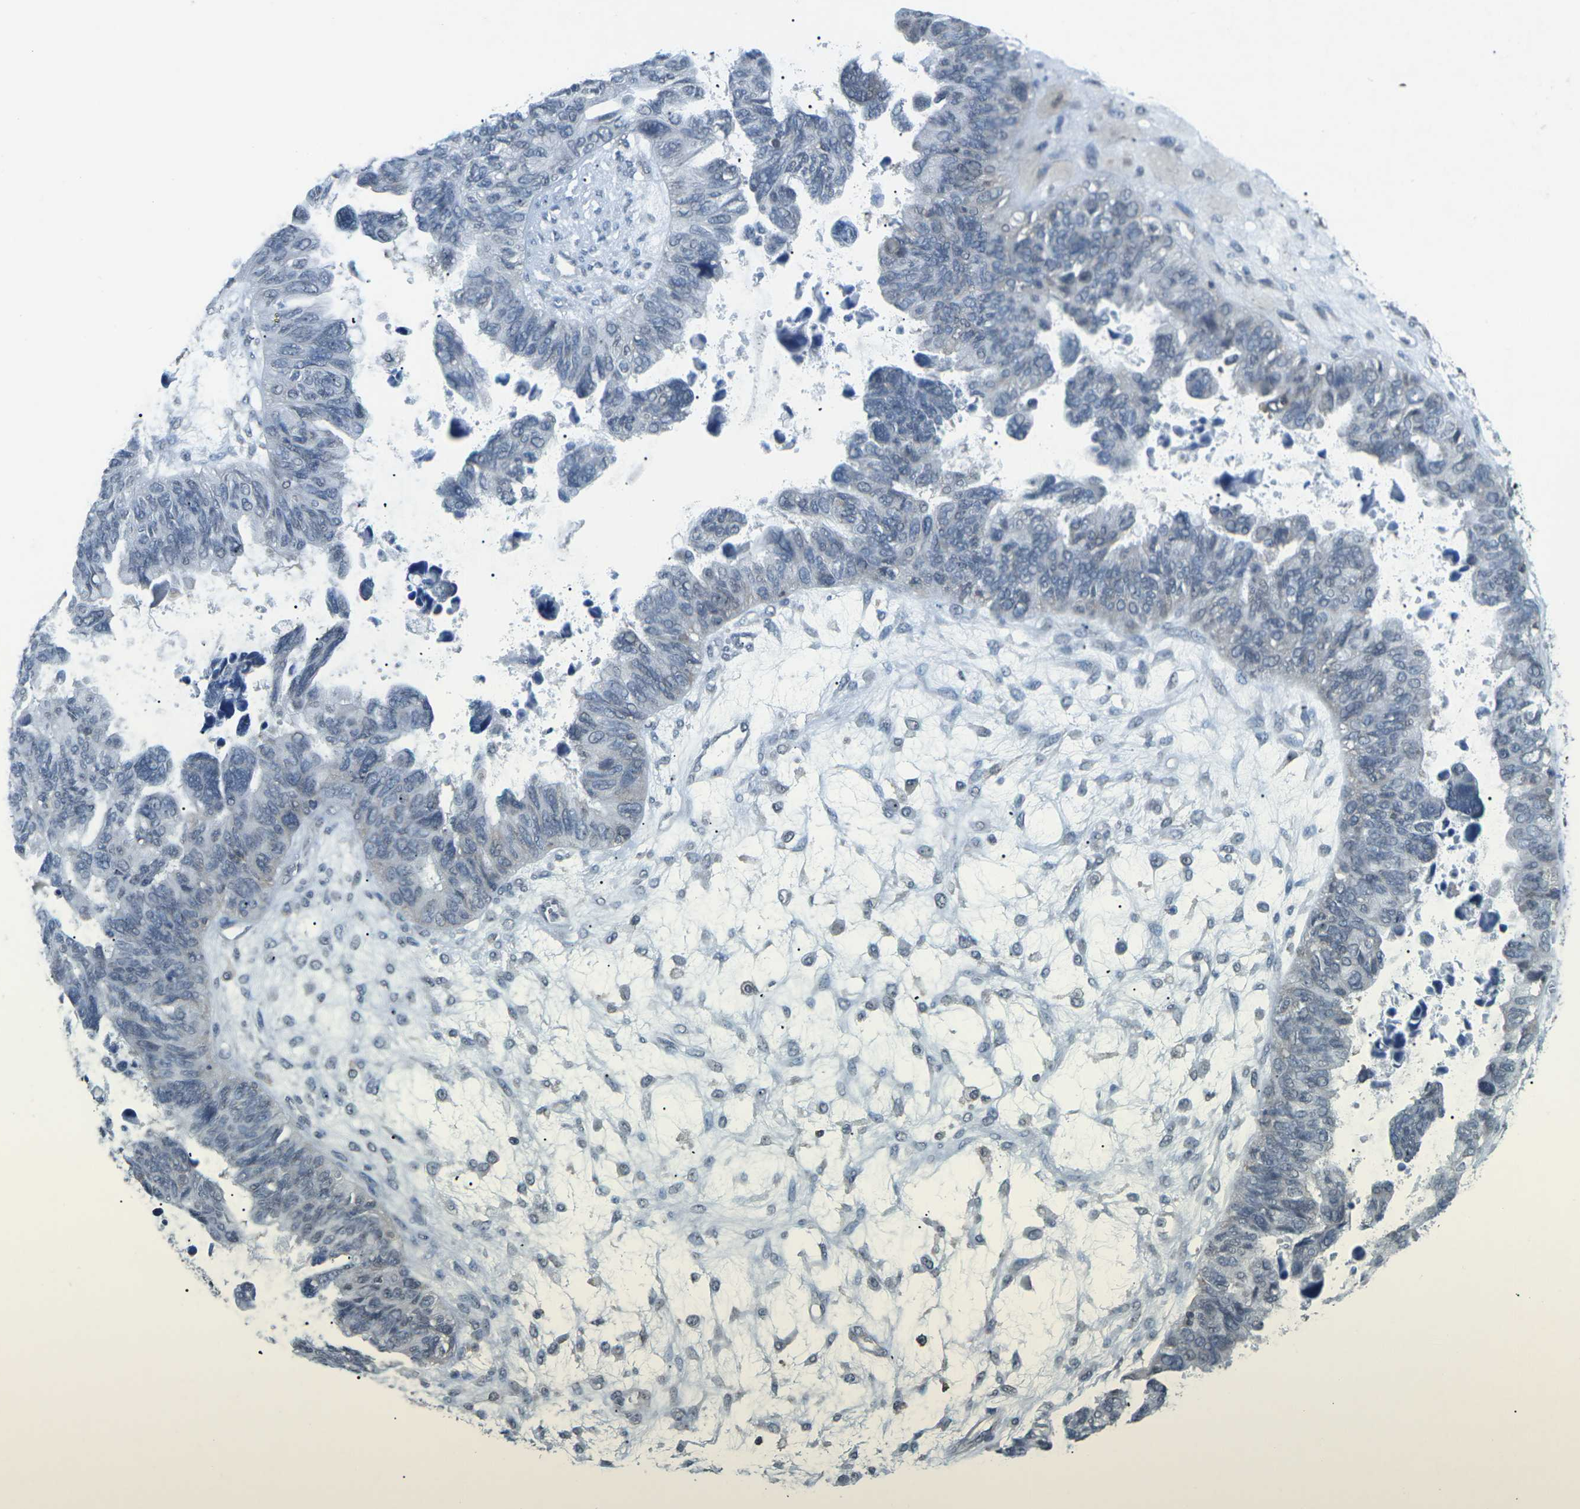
{"staining": {"intensity": "negative", "quantity": "none", "location": "none"}, "tissue": "ovarian cancer", "cell_type": "Tumor cells", "image_type": "cancer", "snomed": [{"axis": "morphology", "description": "Cystadenocarcinoma, serous, NOS"}, {"axis": "topography", "description": "Ovary"}], "caption": "DAB (3,3'-diaminobenzidine) immunohistochemical staining of ovarian cancer (serous cystadenocarcinoma) shows no significant staining in tumor cells.", "gene": "TFR2", "patient": {"sex": "female", "age": 79}}